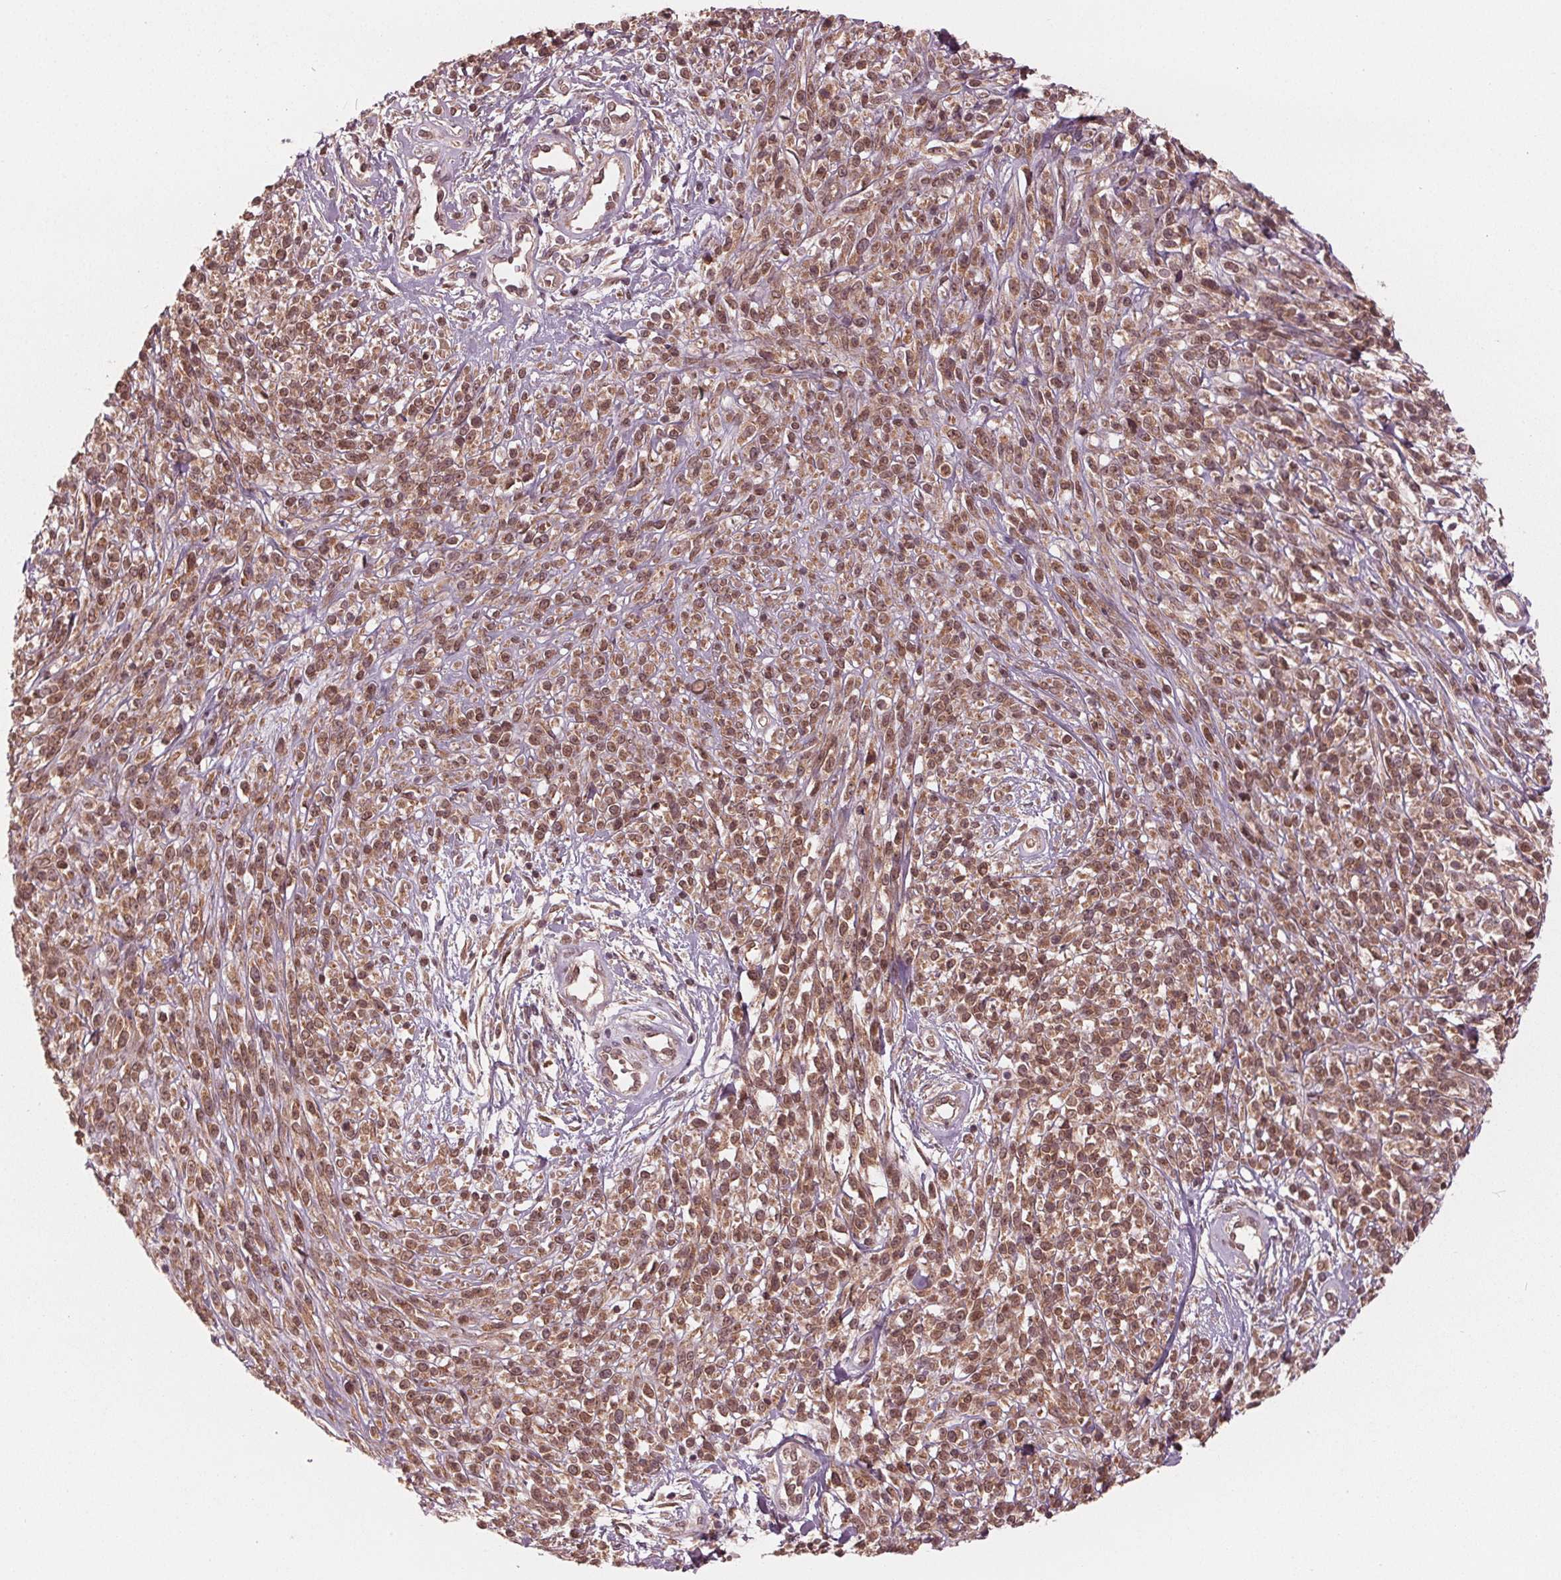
{"staining": {"intensity": "moderate", "quantity": ">75%", "location": "cytoplasmic/membranous,nuclear"}, "tissue": "melanoma", "cell_type": "Tumor cells", "image_type": "cancer", "snomed": [{"axis": "morphology", "description": "Malignant melanoma, NOS"}, {"axis": "topography", "description": "Skin"}, {"axis": "topography", "description": "Skin of trunk"}], "caption": "Moderate cytoplasmic/membranous and nuclear staining for a protein is identified in about >75% of tumor cells of melanoma using IHC.", "gene": "ZNF471", "patient": {"sex": "male", "age": 74}}